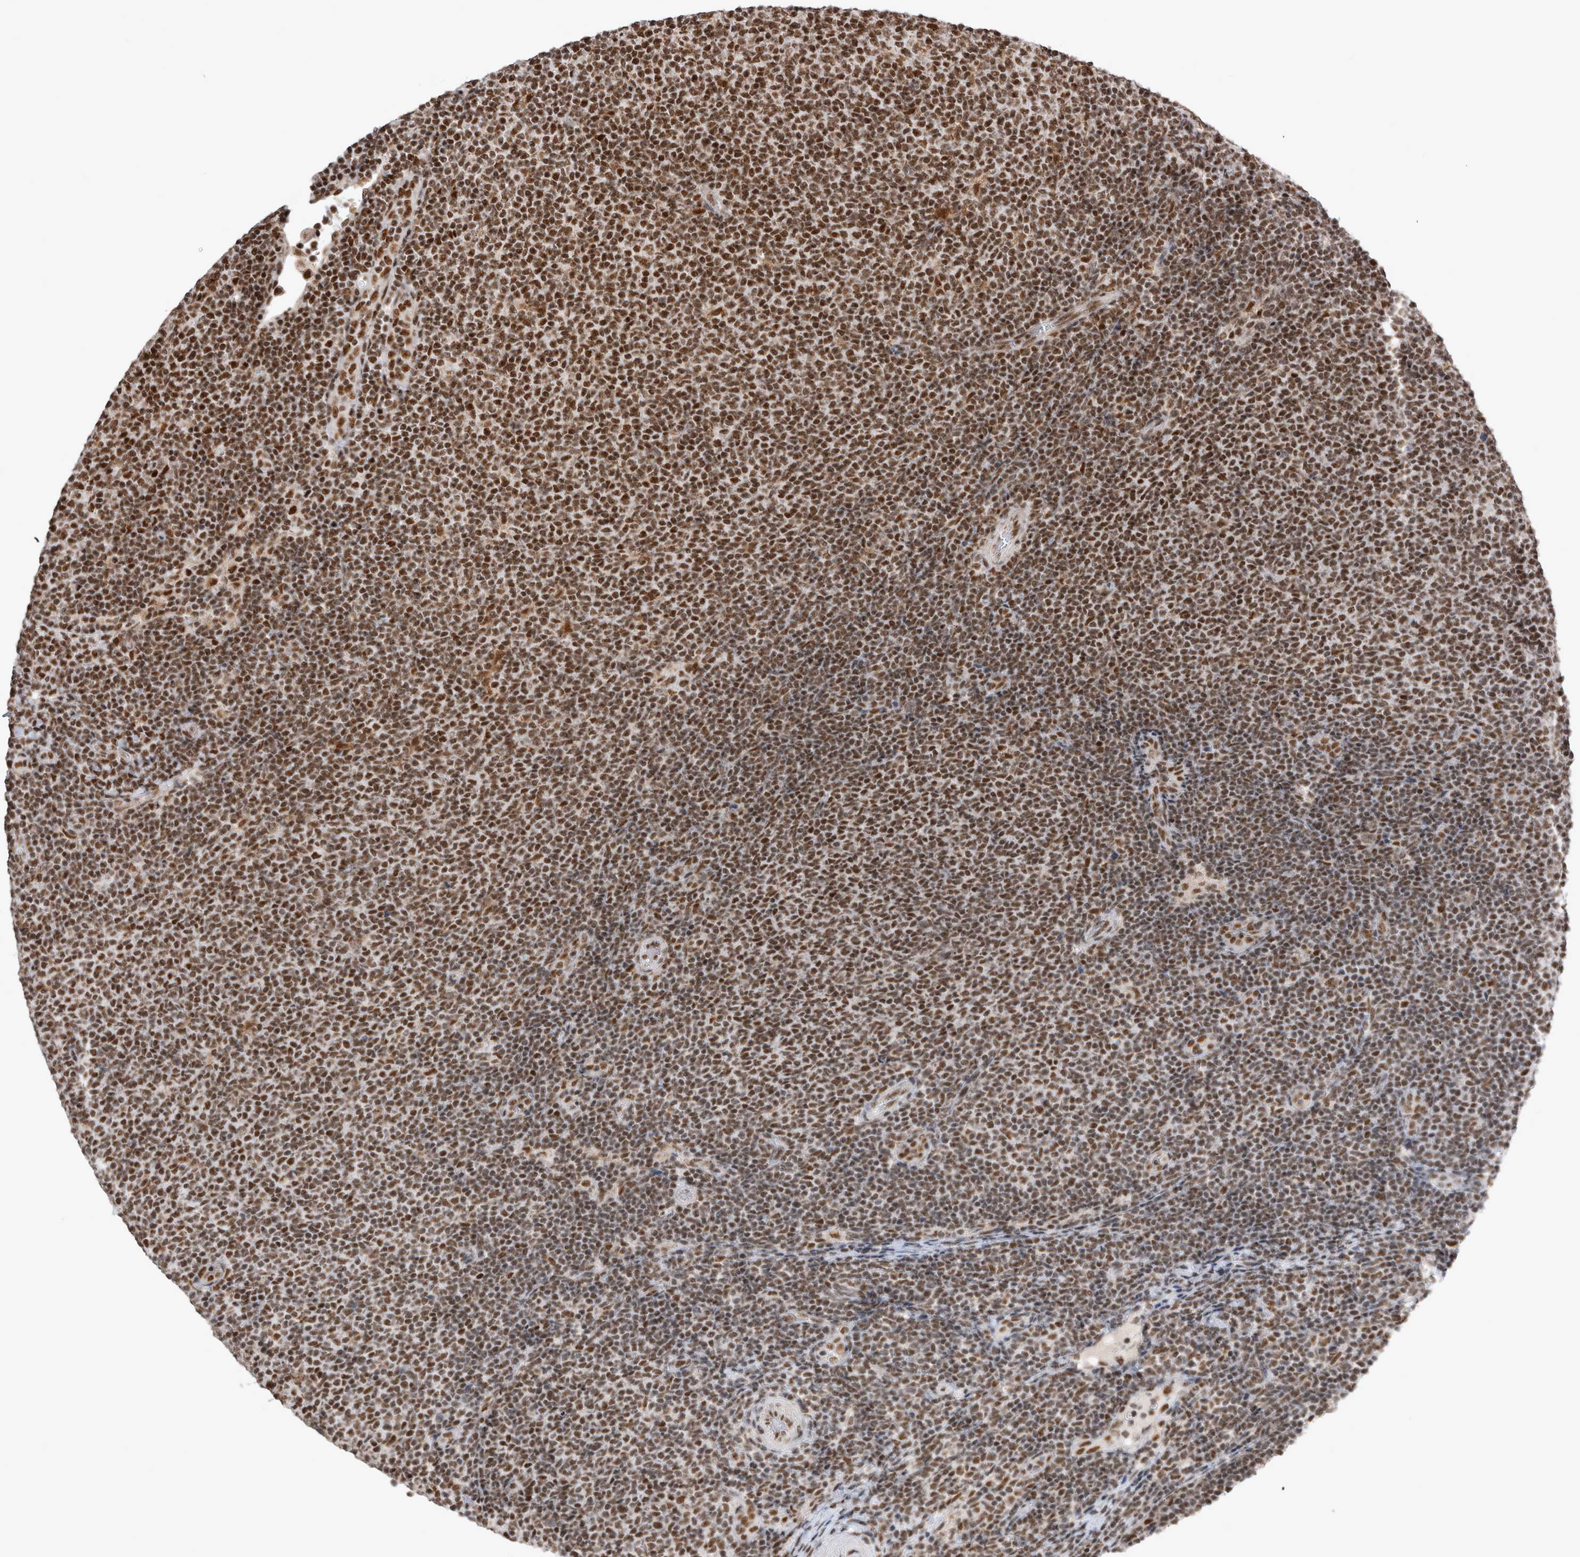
{"staining": {"intensity": "strong", "quantity": ">75%", "location": "nuclear"}, "tissue": "lymphoma", "cell_type": "Tumor cells", "image_type": "cancer", "snomed": [{"axis": "morphology", "description": "Malignant lymphoma, non-Hodgkin's type, Low grade"}, {"axis": "topography", "description": "Lymph node"}], "caption": "An immunohistochemistry micrograph of neoplastic tissue is shown. Protein staining in brown shows strong nuclear positivity in lymphoma within tumor cells.", "gene": "EYA2", "patient": {"sex": "male", "age": 66}}